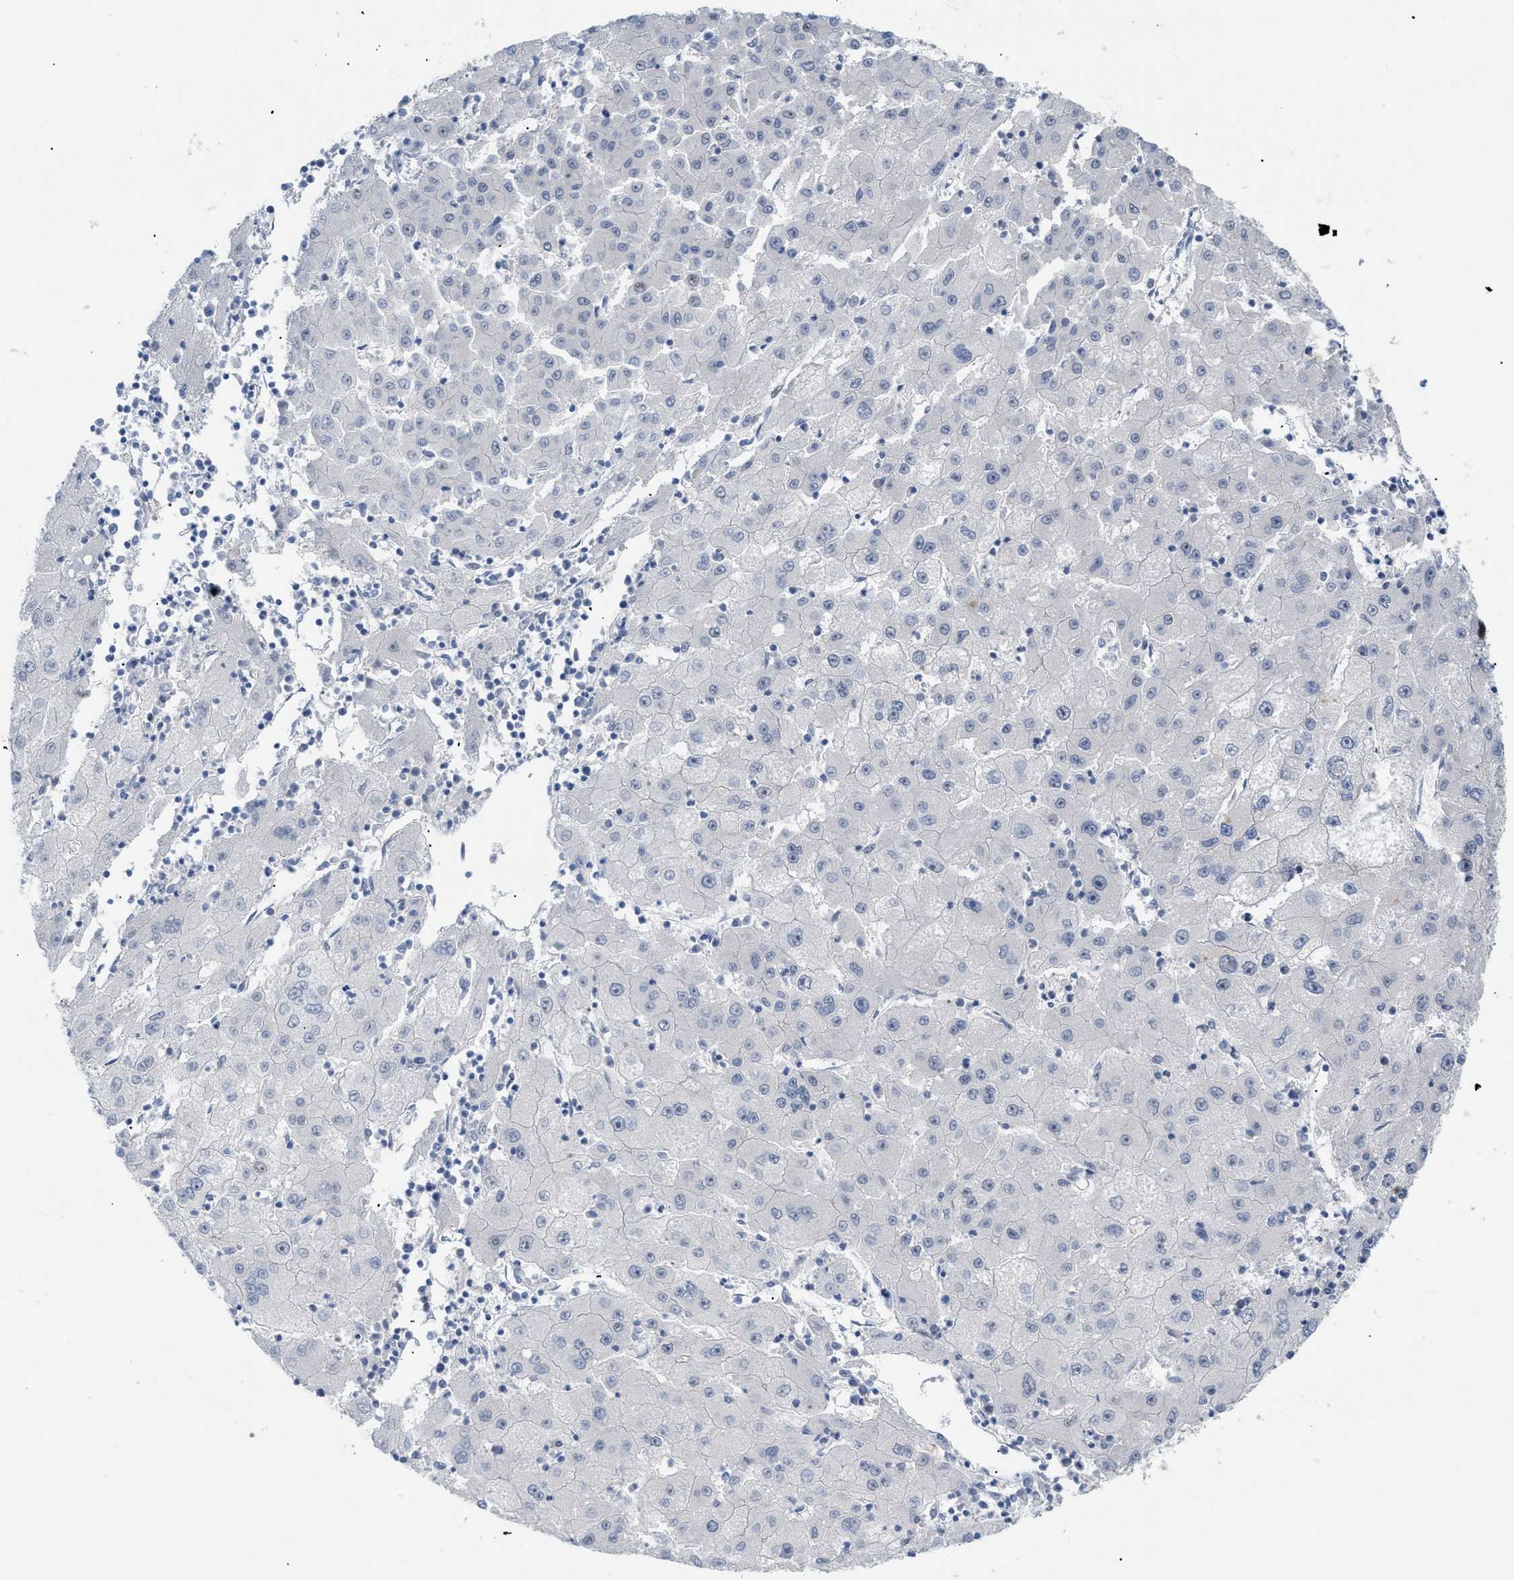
{"staining": {"intensity": "negative", "quantity": "none", "location": "none"}, "tissue": "liver cancer", "cell_type": "Tumor cells", "image_type": "cancer", "snomed": [{"axis": "morphology", "description": "Carcinoma, Hepatocellular, NOS"}, {"axis": "topography", "description": "Liver"}], "caption": "Tumor cells are negative for brown protein staining in liver cancer. (Brightfield microscopy of DAB (3,3'-diaminobenzidine) immunohistochemistry (IHC) at high magnification).", "gene": "MED1", "patient": {"sex": "male", "age": 72}}